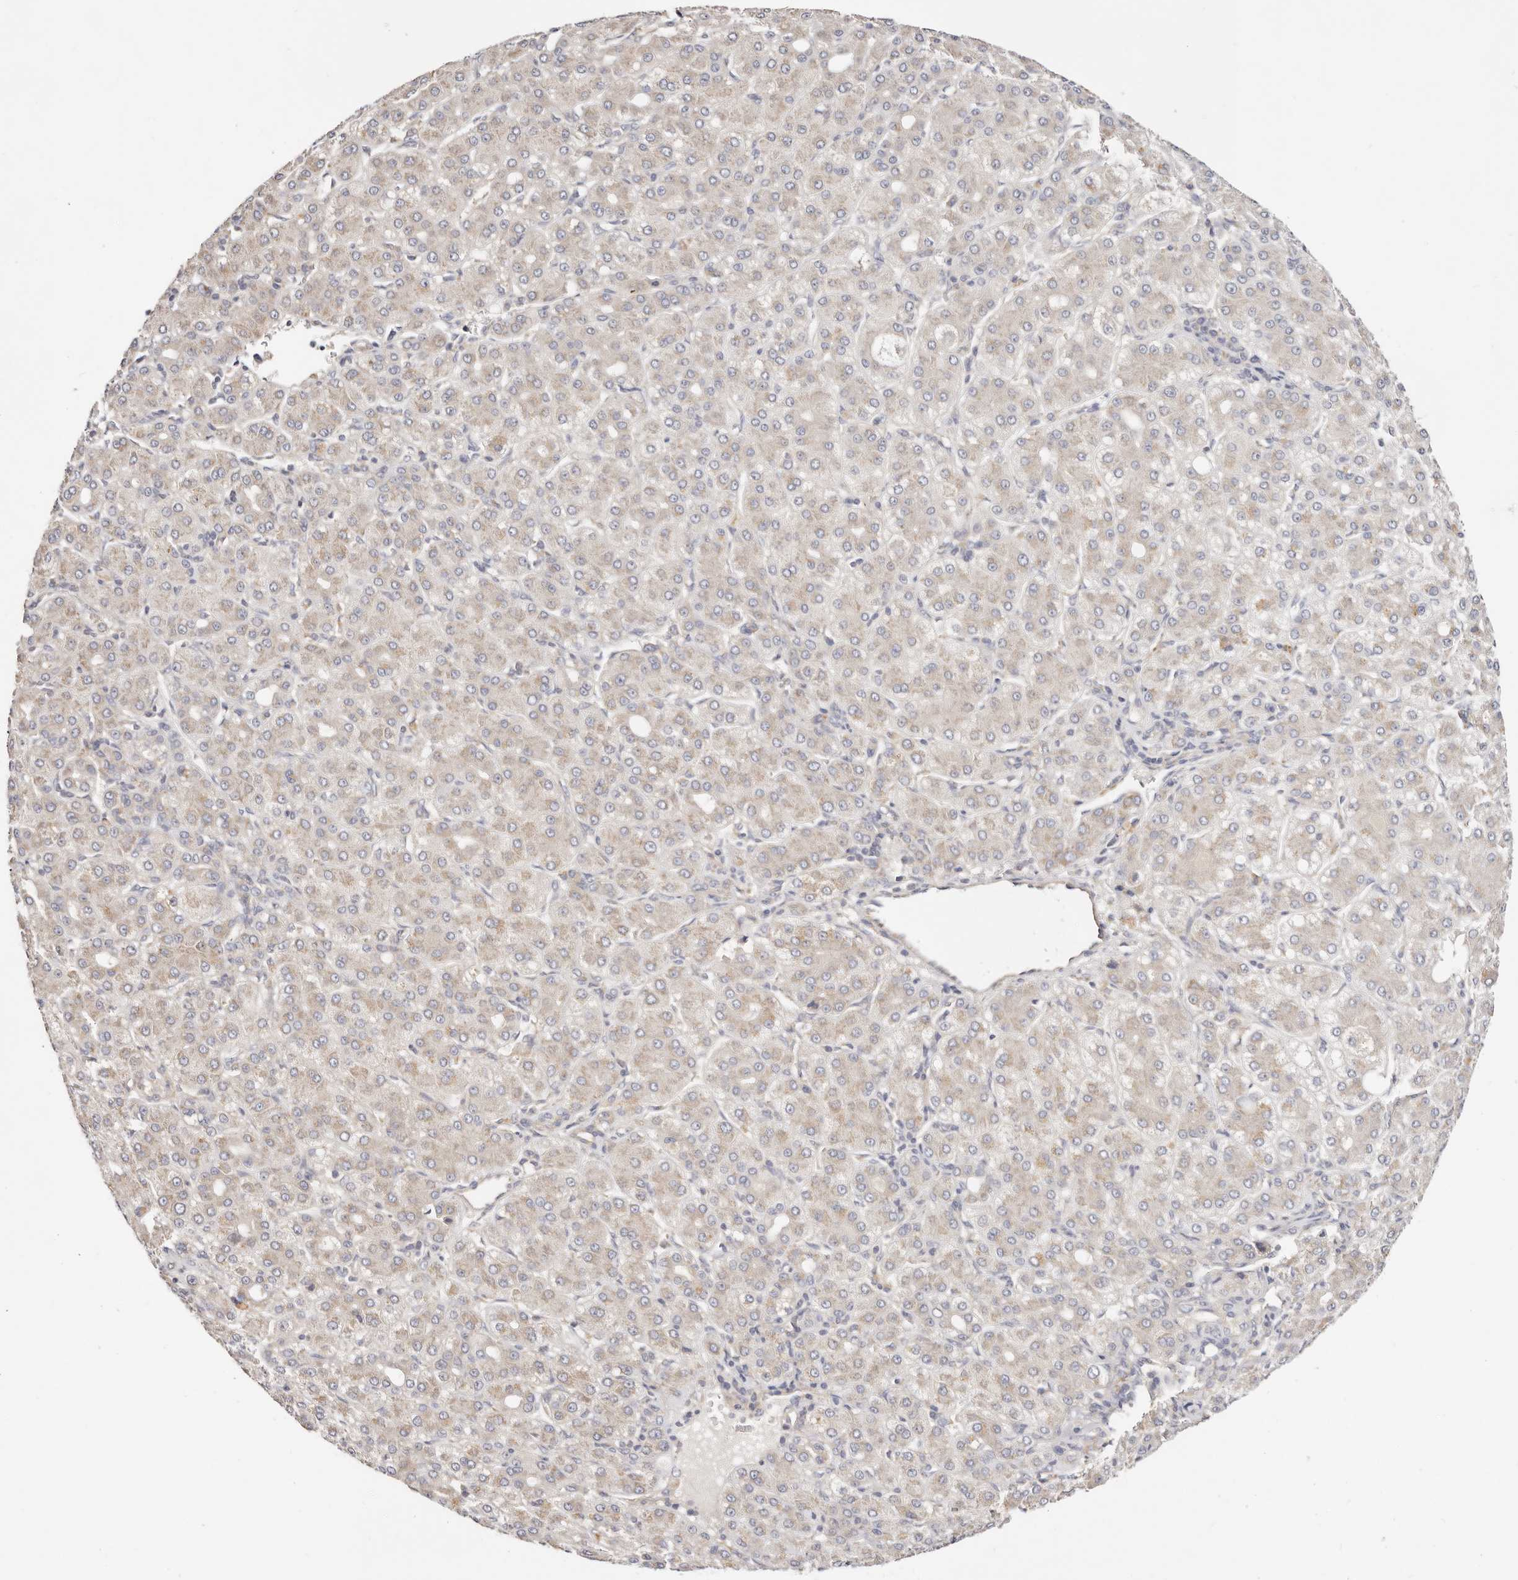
{"staining": {"intensity": "weak", "quantity": "25%-75%", "location": "cytoplasmic/membranous"}, "tissue": "liver cancer", "cell_type": "Tumor cells", "image_type": "cancer", "snomed": [{"axis": "morphology", "description": "Carcinoma, Hepatocellular, NOS"}, {"axis": "topography", "description": "Liver"}], "caption": "Protein staining of liver cancer (hepatocellular carcinoma) tissue demonstrates weak cytoplasmic/membranous expression in approximately 25%-75% of tumor cells.", "gene": "GNA13", "patient": {"sex": "male", "age": 65}}